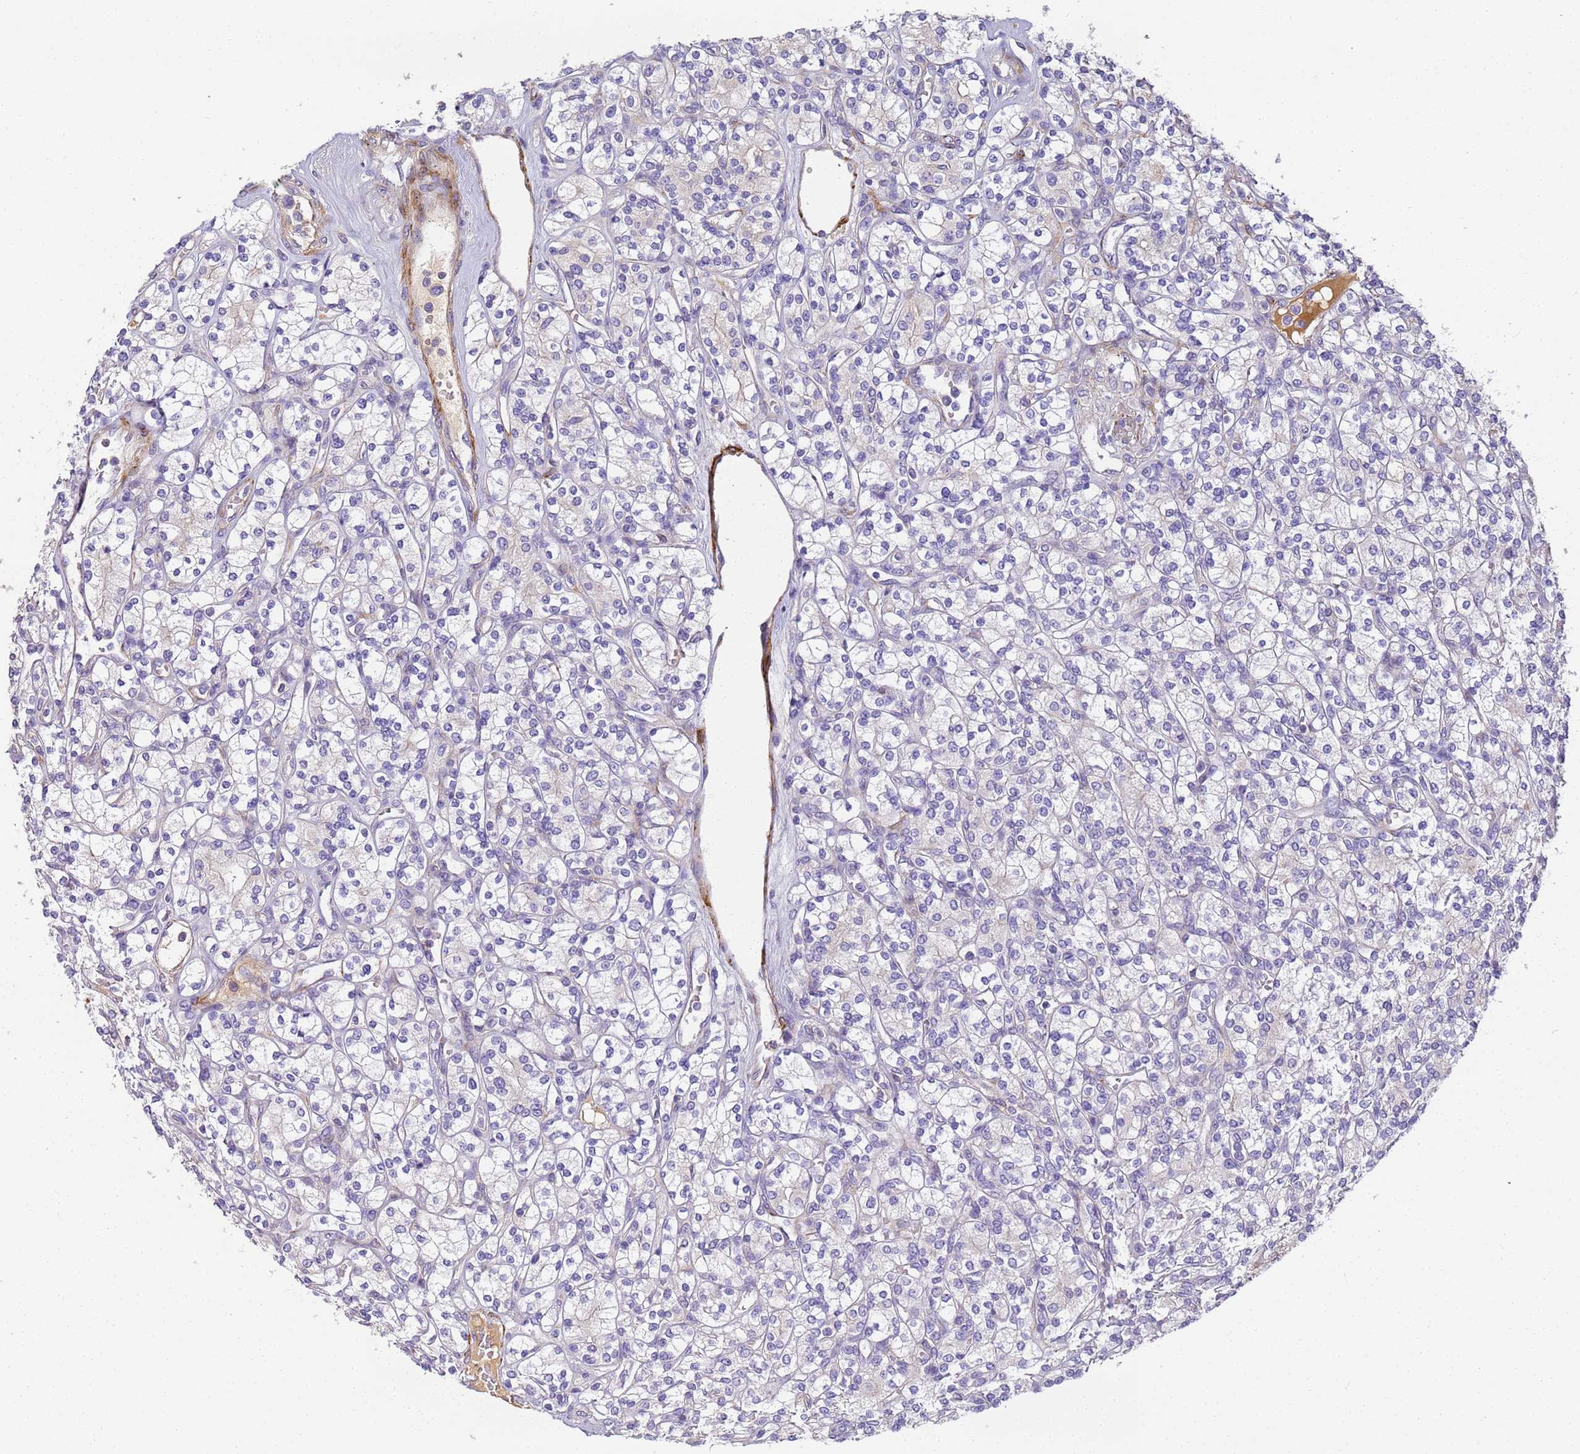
{"staining": {"intensity": "negative", "quantity": "none", "location": "none"}, "tissue": "renal cancer", "cell_type": "Tumor cells", "image_type": "cancer", "snomed": [{"axis": "morphology", "description": "Adenocarcinoma, NOS"}, {"axis": "topography", "description": "Kidney"}], "caption": "Immunohistochemistry (IHC) image of renal cancer stained for a protein (brown), which exhibits no staining in tumor cells. (Stains: DAB IHC with hematoxylin counter stain, Microscopy: brightfield microscopy at high magnification).", "gene": "CFH", "patient": {"sex": "male", "age": 77}}